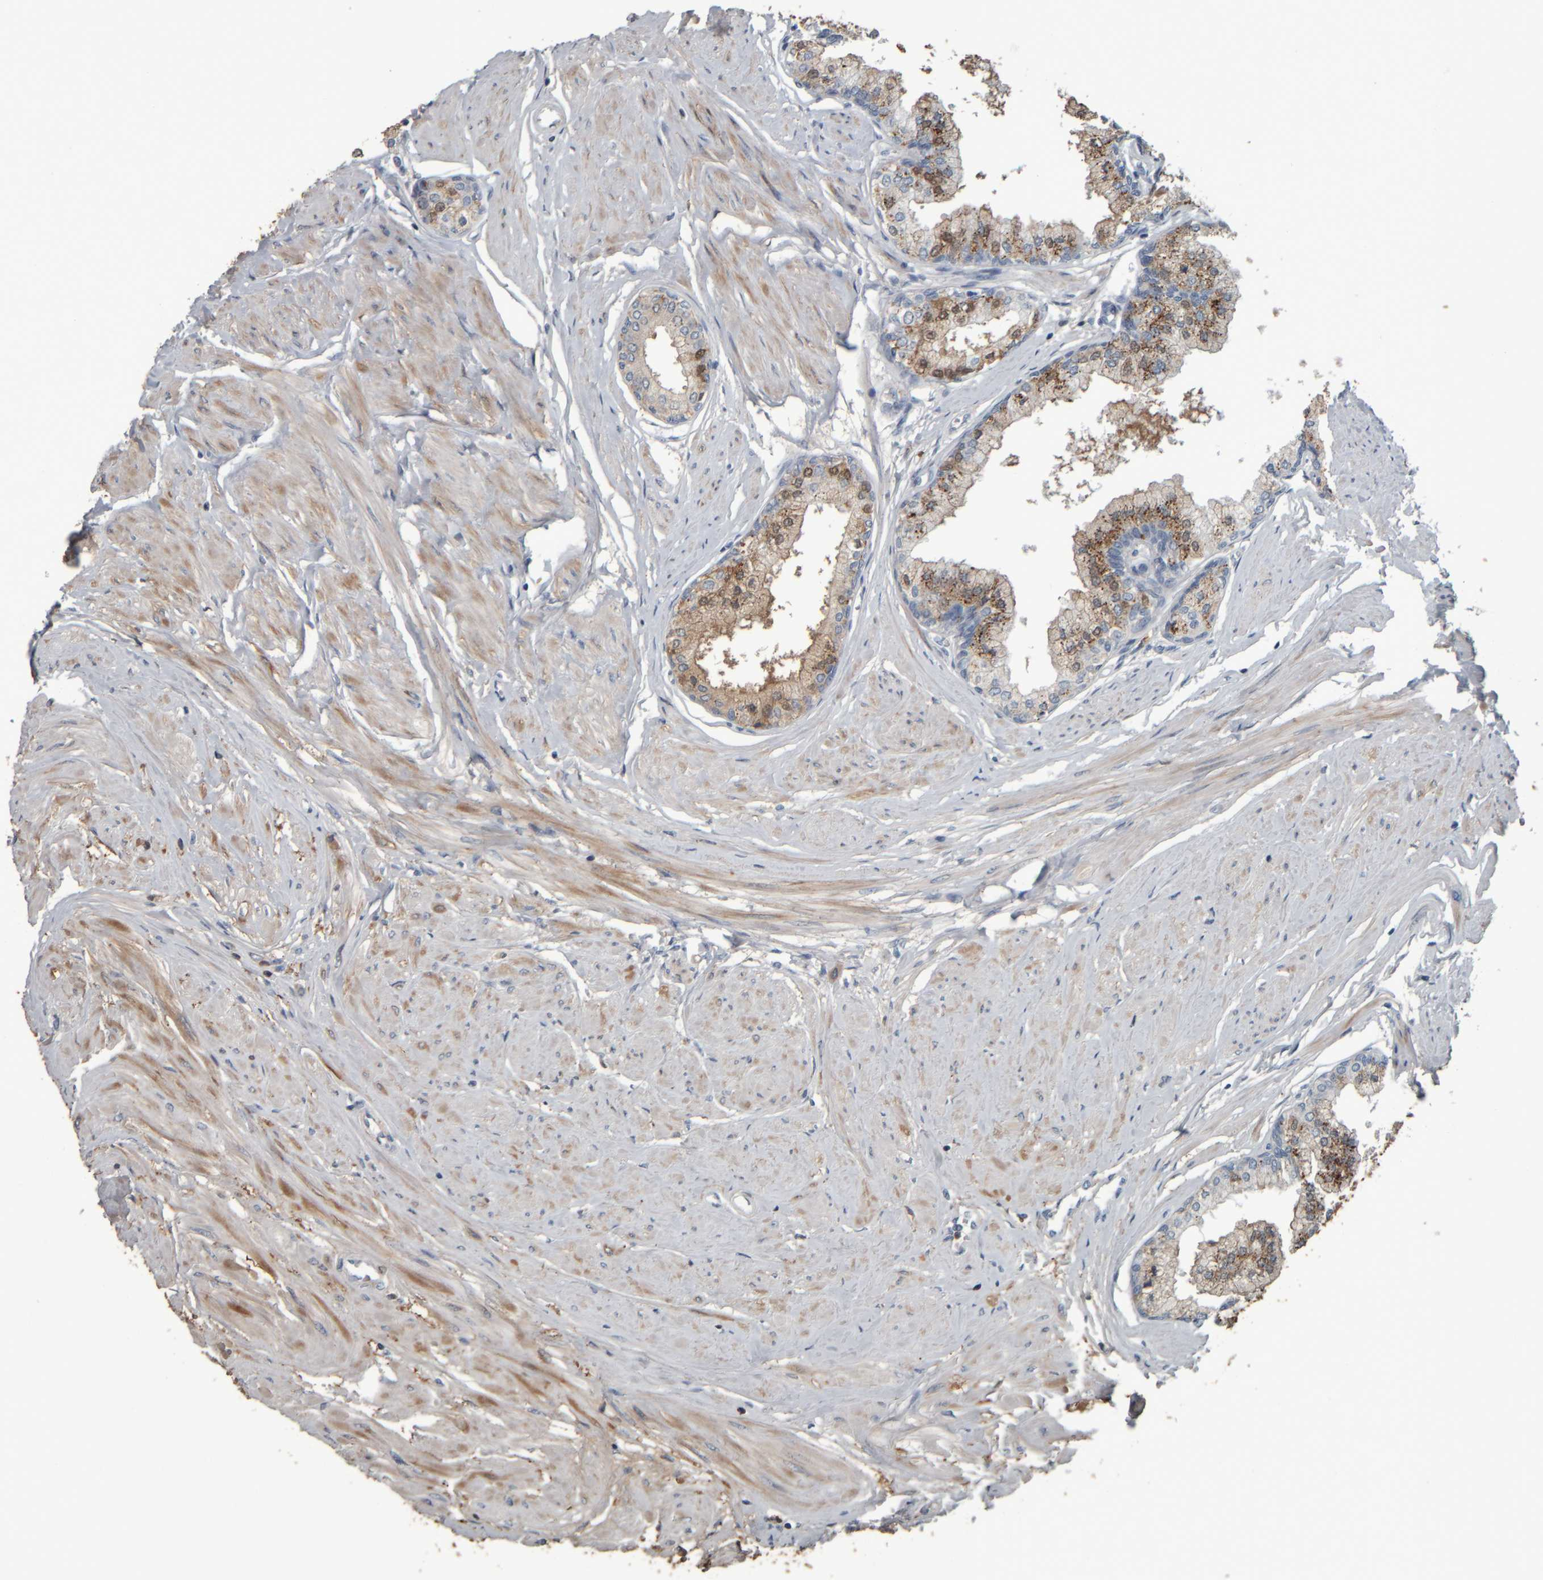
{"staining": {"intensity": "moderate", "quantity": "<25%", "location": "cytoplasmic/membranous"}, "tissue": "seminal vesicle", "cell_type": "Glandular cells", "image_type": "normal", "snomed": [{"axis": "morphology", "description": "Normal tissue, NOS"}, {"axis": "topography", "description": "Prostate"}, {"axis": "topography", "description": "Seminal veicle"}], "caption": "Immunohistochemical staining of unremarkable human seminal vesicle displays low levels of moderate cytoplasmic/membranous expression in approximately <25% of glandular cells. (IHC, brightfield microscopy, high magnification).", "gene": "CAVIN4", "patient": {"sex": "male", "age": 60}}